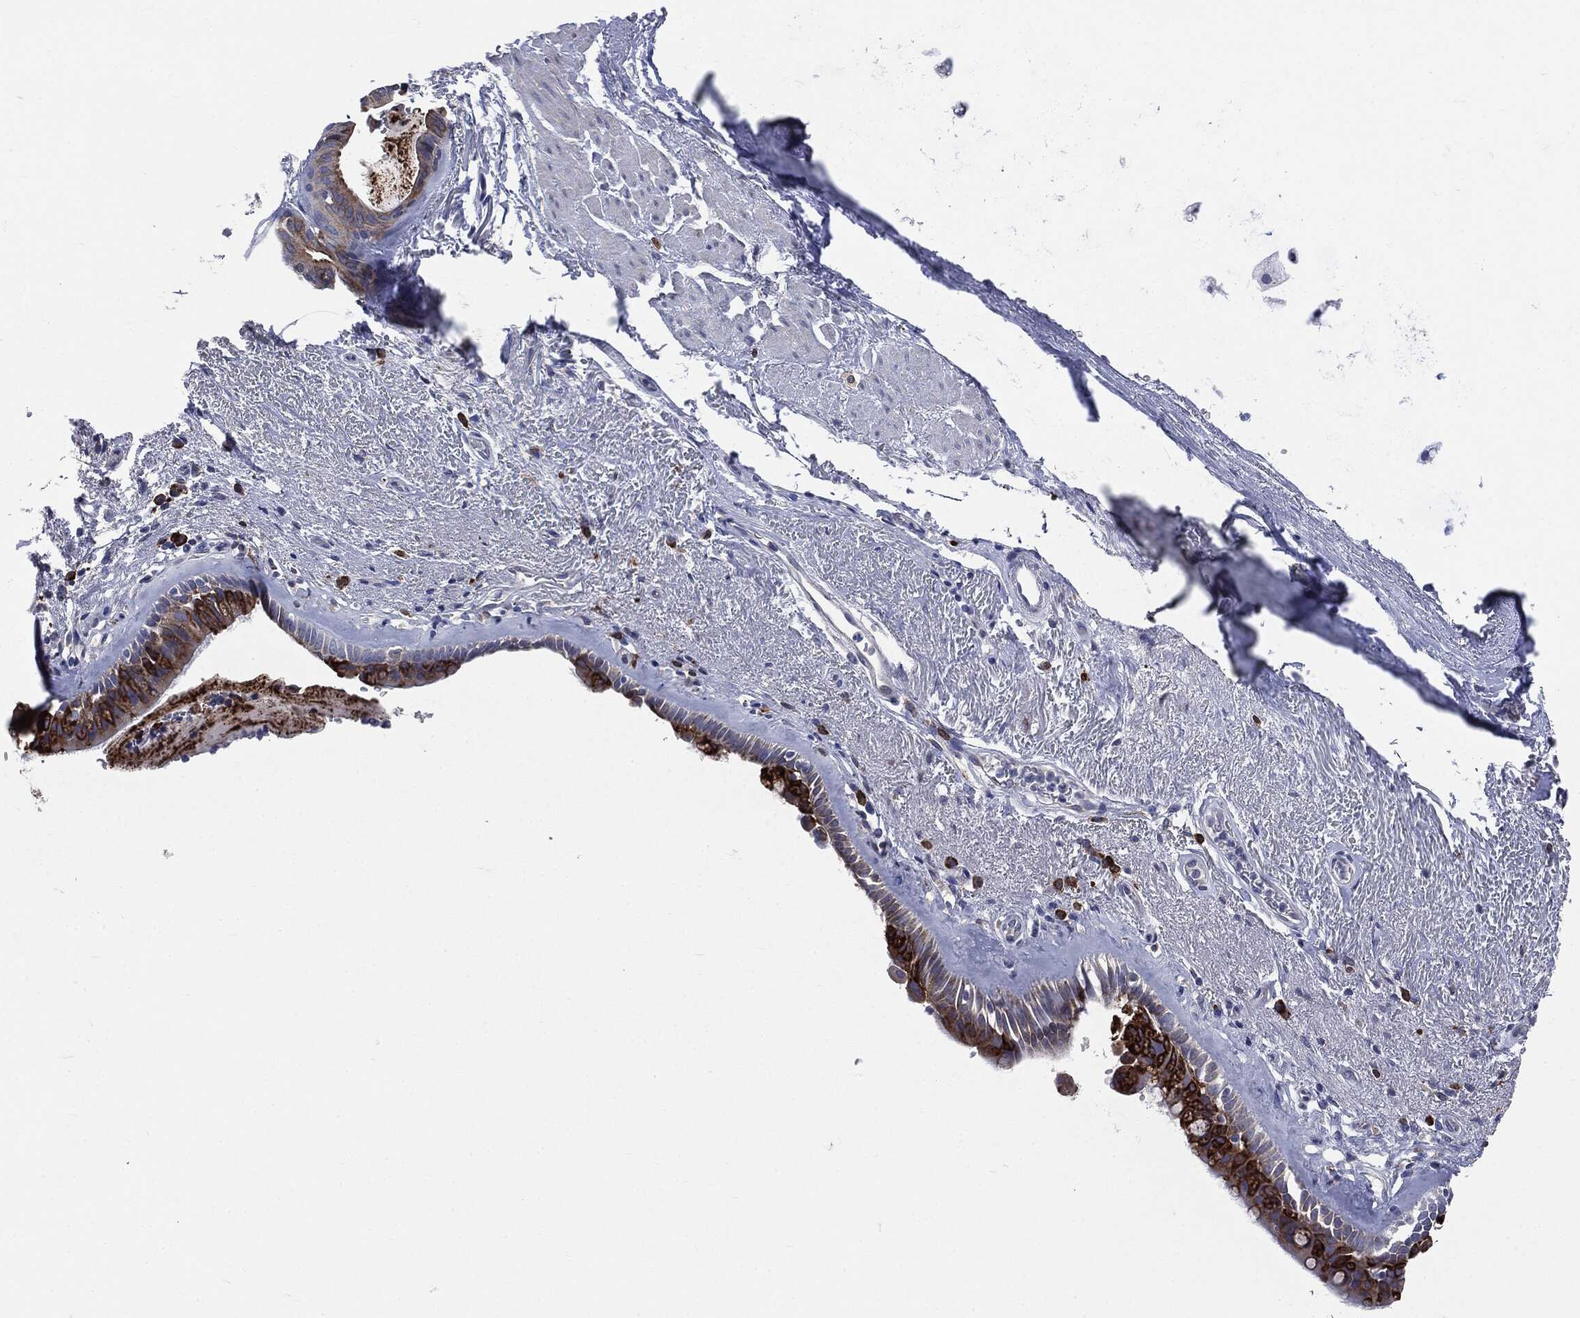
{"staining": {"intensity": "strong", "quantity": ">75%", "location": "cytoplasmic/membranous"}, "tissue": "bronchus", "cell_type": "Respiratory epithelial cells", "image_type": "normal", "snomed": [{"axis": "morphology", "description": "Normal tissue, NOS"}, {"axis": "topography", "description": "Bronchus"}], "caption": "Protein staining of benign bronchus shows strong cytoplasmic/membranous staining in about >75% of respiratory epithelial cells. (DAB IHC, brown staining for protein, blue staining for nuclei).", "gene": "PTGS2", "patient": {"sex": "male", "age": 82}}